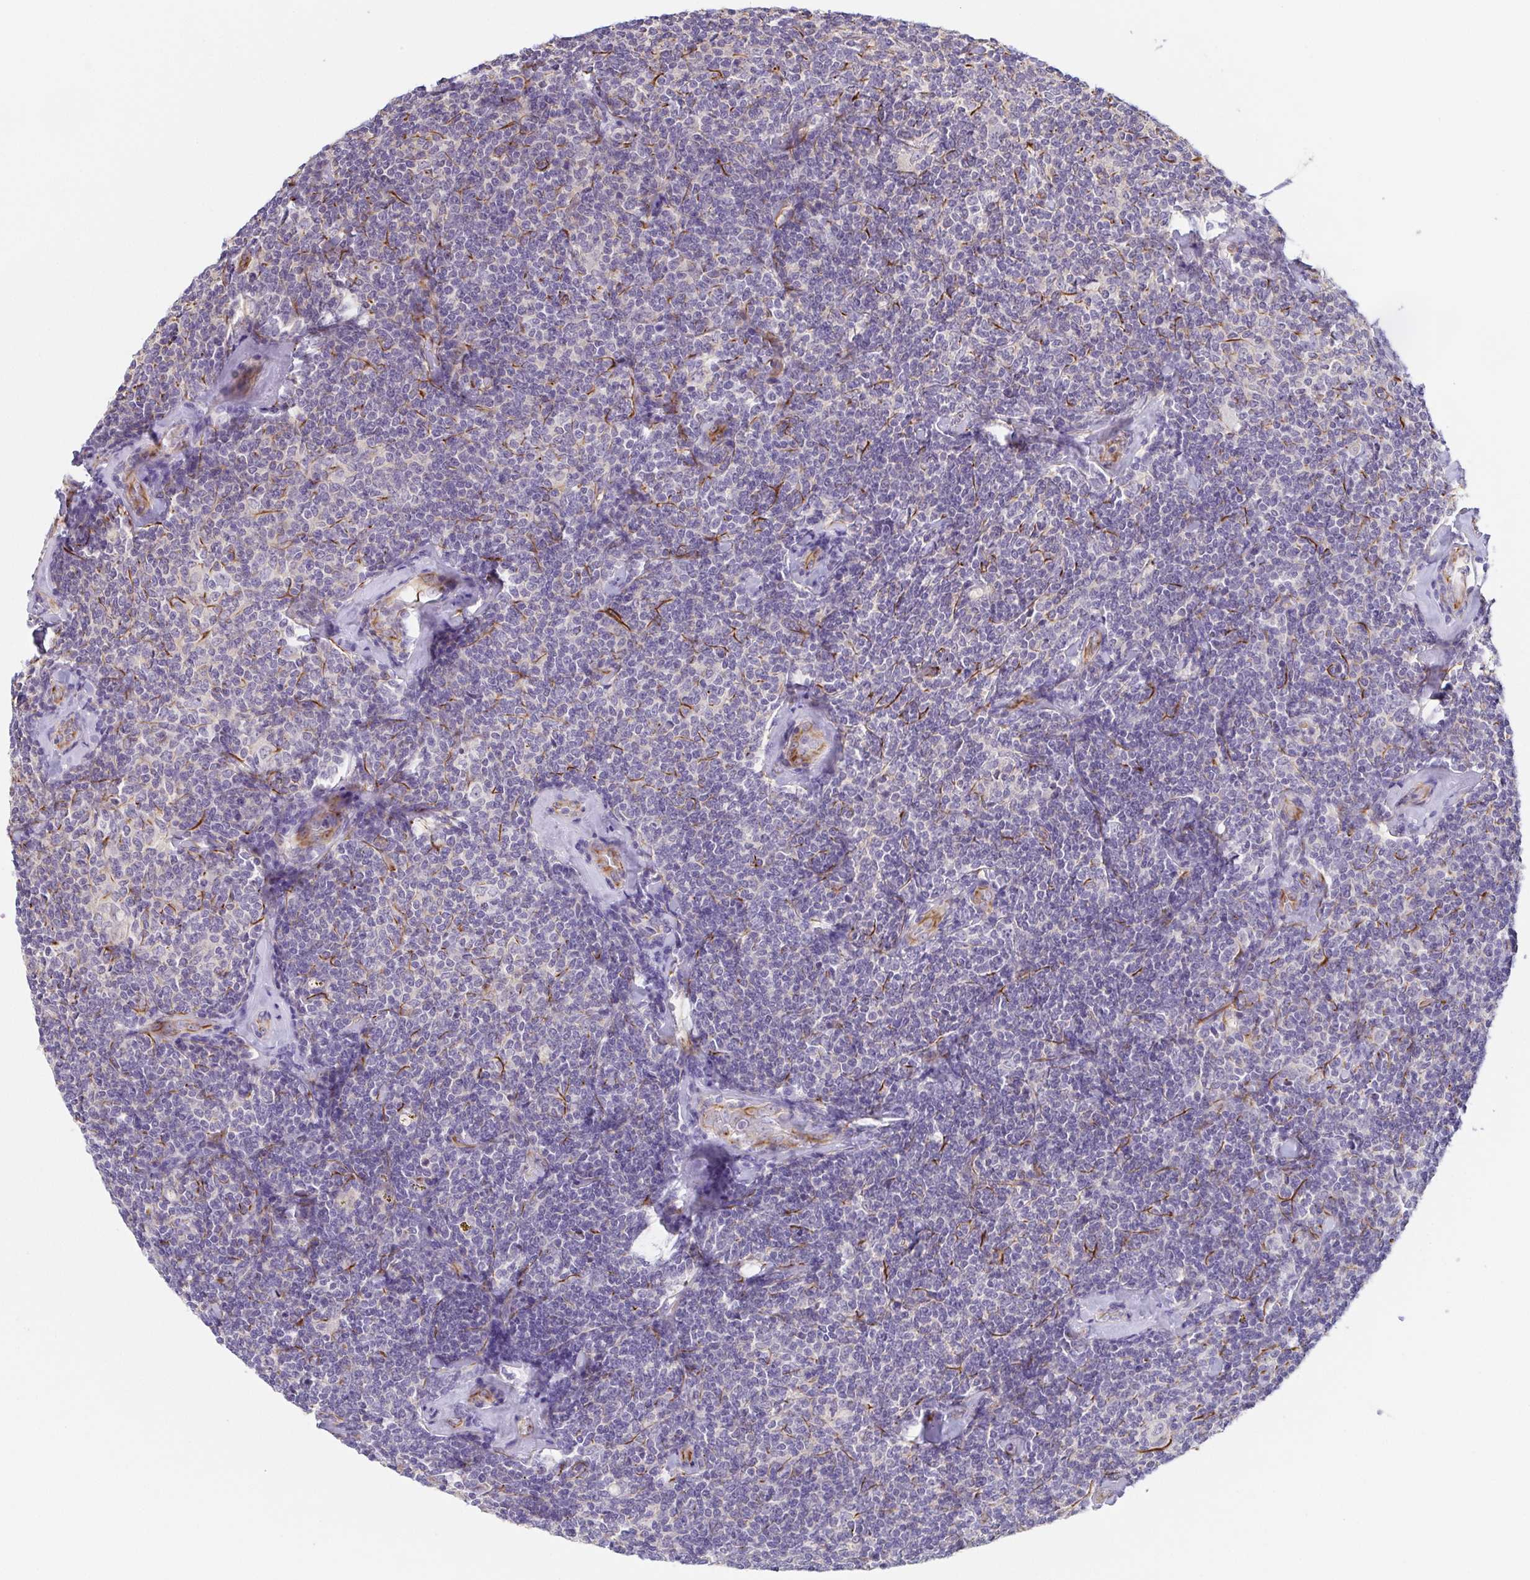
{"staining": {"intensity": "negative", "quantity": "none", "location": "none"}, "tissue": "lymphoma", "cell_type": "Tumor cells", "image_type": "cancer", "snomed": [{"axis": "morphology", "description": "Malignant lymphoma, non-Hodgkin's type, Low grade"}, {"axis": "topography", "description": "Lymph node"}], "caption": "Immunohistochemistry histopathology image of human lymphoma stained for a protein (brown), which displays no staining in tumor cells.", "gene": "COL17A1", "patient": {"sex": "female", "age": 56}}